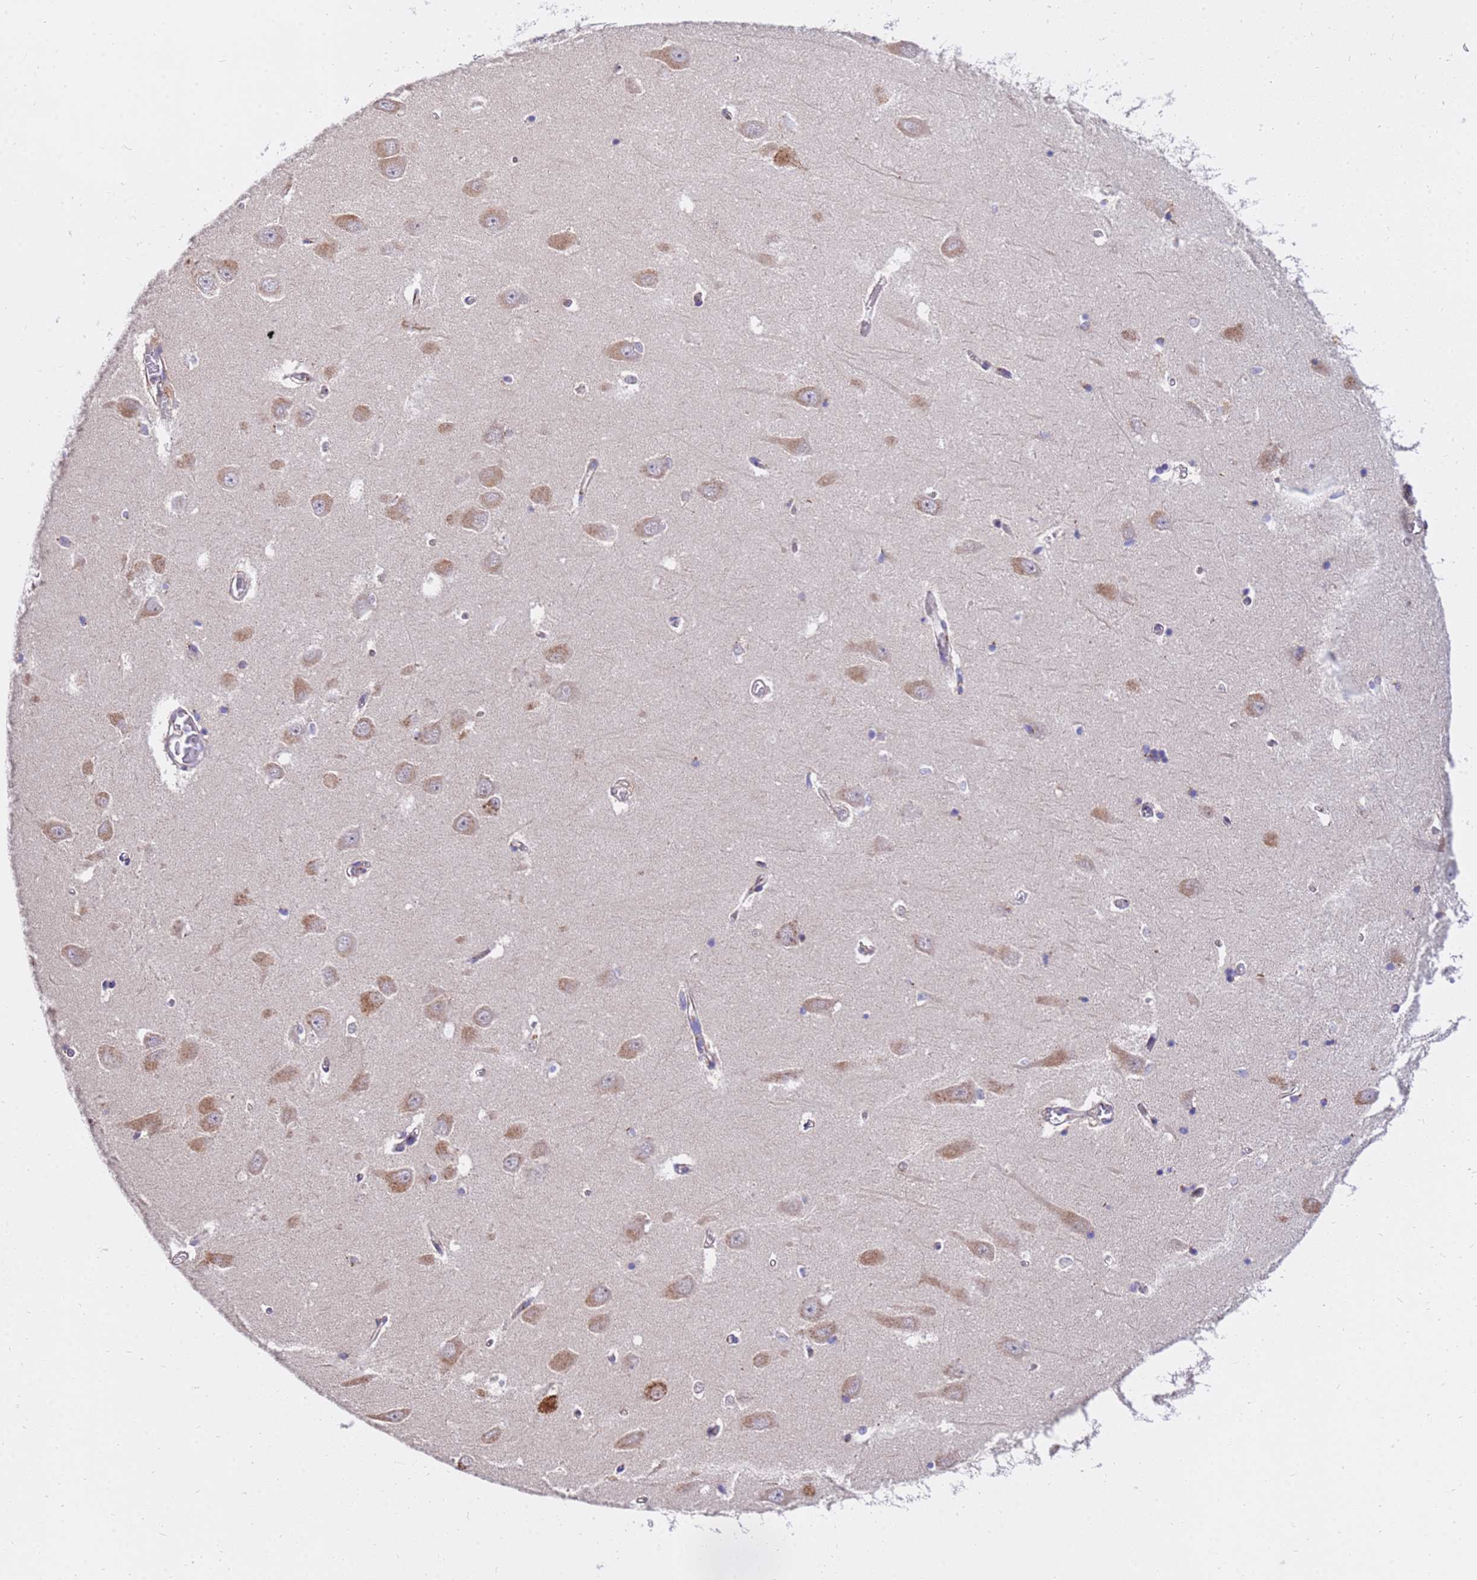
{"staining": {"intensity": "moderate", "quantity": "<25%", "location": "cytoplasmic/membranous"}, "tissue": "hippocampus", "cell_type": "Glial cells", "image_type": "normal", "snomed": [{"axis": "morphology", "description": "Normal tissue, NOS"}, {"axis": "topography", "description": "Hippocampus"}], "caption": "Glial cells exhibit low levels of moderate cytoplasmic/membranous positivity in about <25% of cells in benign hippocampus.", "gene": "HPS3", "patient": {"sex": "male", "age": 70}}